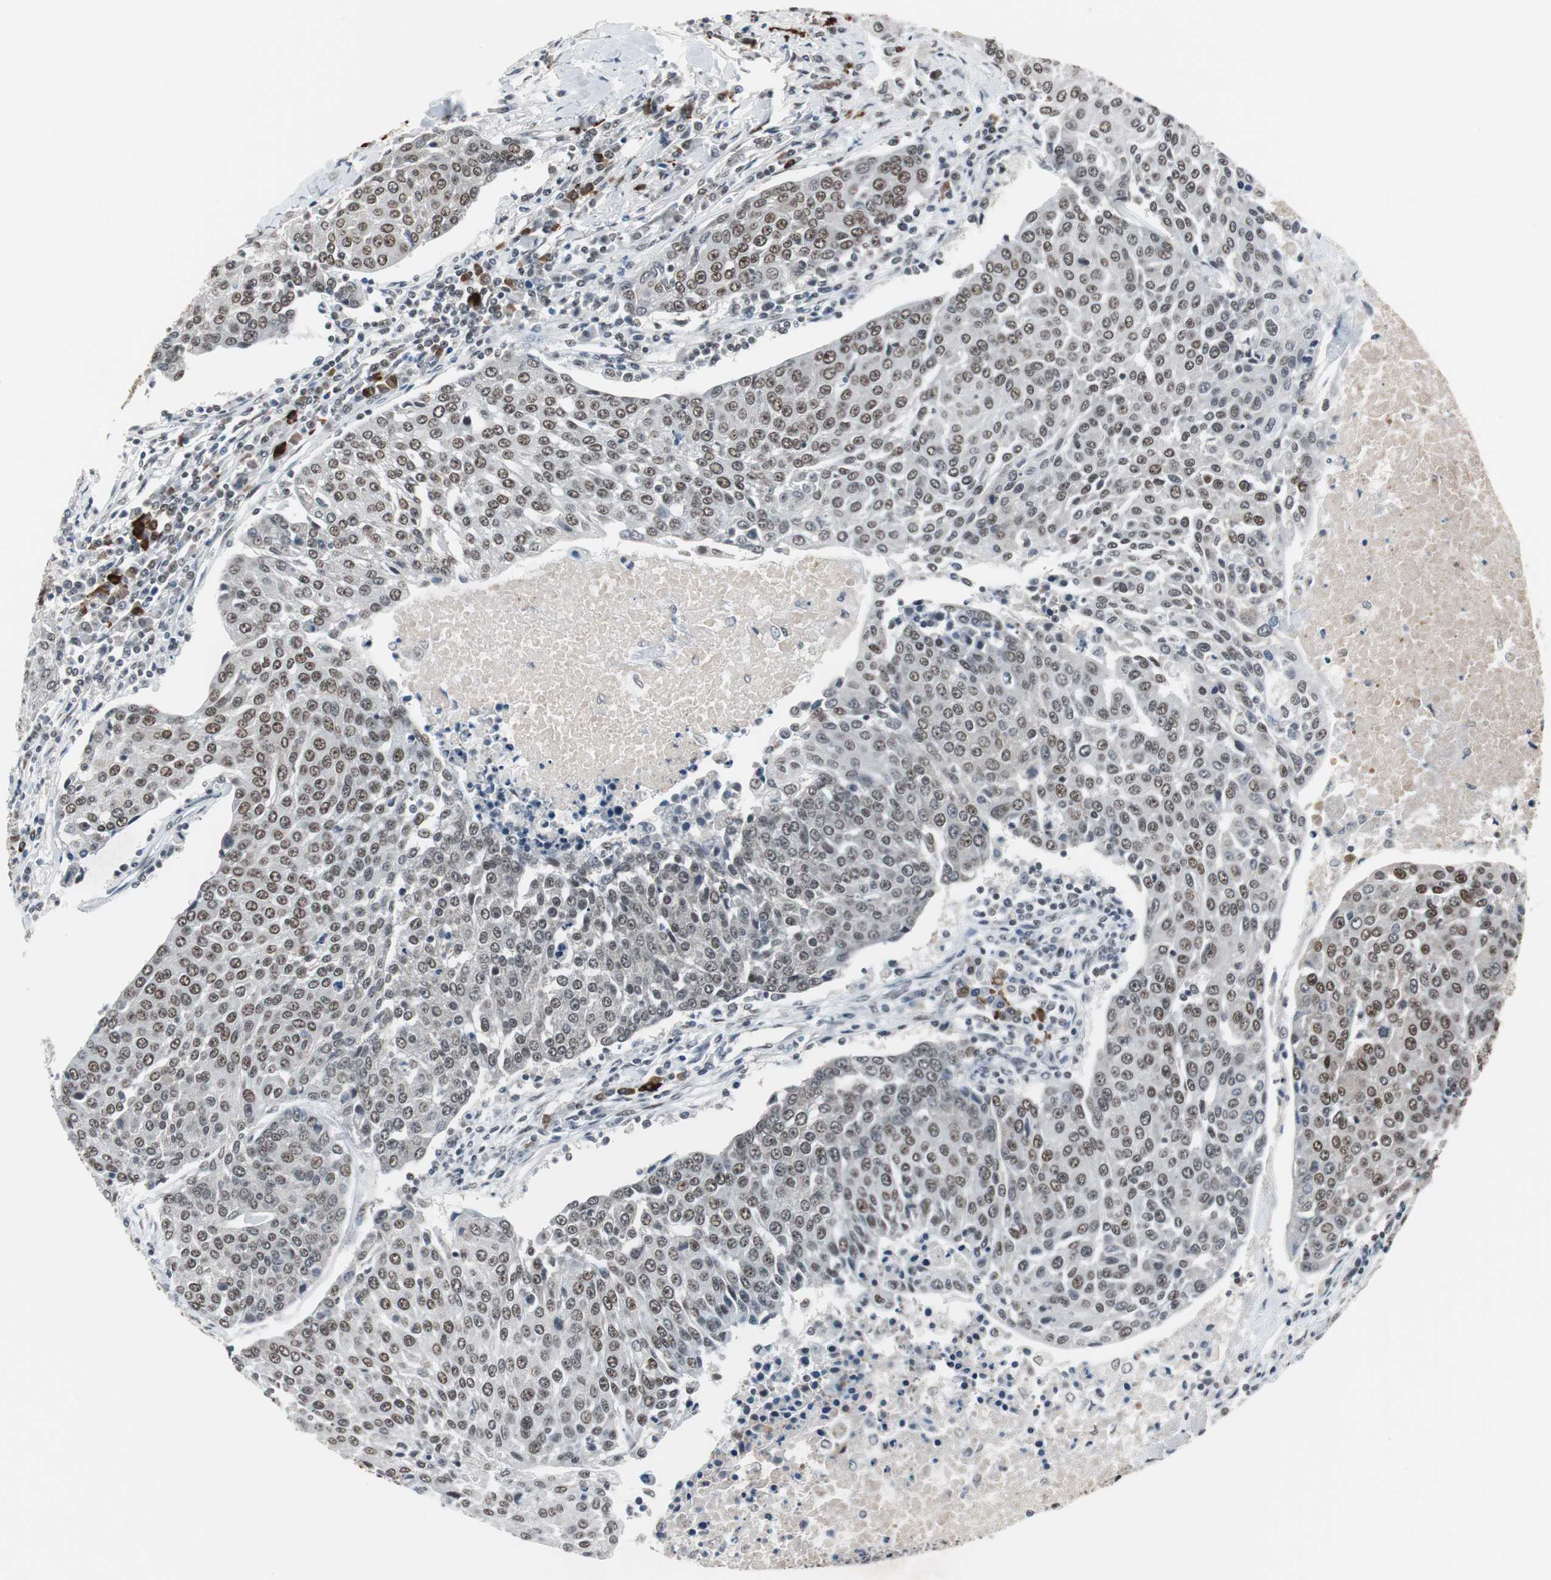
{"staining": {"intensity": "moderate", "quantity": ">75%", "location": "nuclear"}, "tissue": "urothelial cancer", "cell_type": "Tumor cells", "image_type": "cancer", "snomed": [{"axis": "morphology", "description": "Urothelial carcinoma, High grade"}, {"axis": "topography", "description": "Urinary bladder"}], "caption": "This photomicrograph demonstrates IHC staining of urothelial cancer, with medium moderate nuclear expression in about >75% of tumor cells.", "gene": "TAF7", "patient": {"sex": "female", "age": 85}}